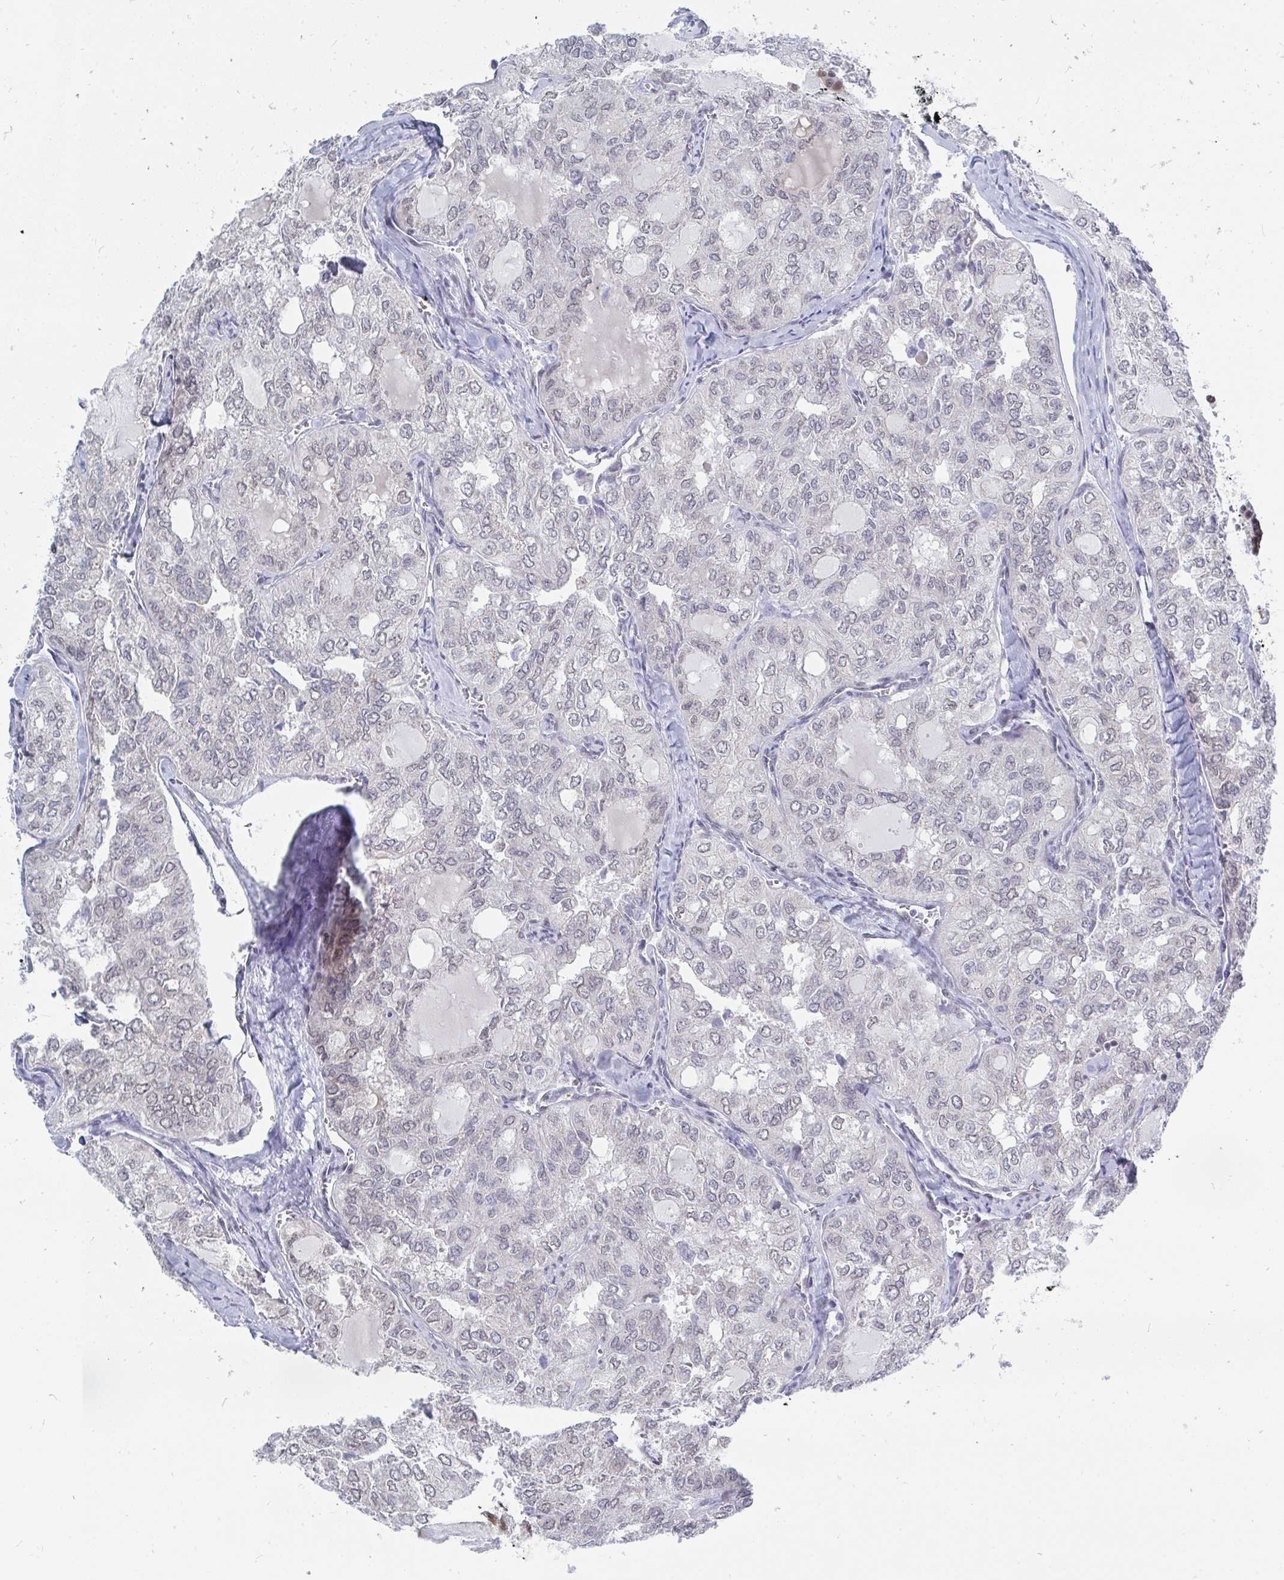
{"staining": {"intensity": "negative", "quantity": "none", "location": "none"}, "tissue": "thyroid cancer", "cell_type": "Tumor cells", "image_type": "cancer", "snomed": [{"axis": "morphology", "description": "Follicular adenoma carcinoma, NOS"}, {"axis": "topography", "description": "Thyroid gland"}], "caption": "Thyroid cancer was stained to show a protein in brown. There is no significant expression in tumor cells.", "gene": "TRIP12", "patient": {"sex": "male", "age": 75}}